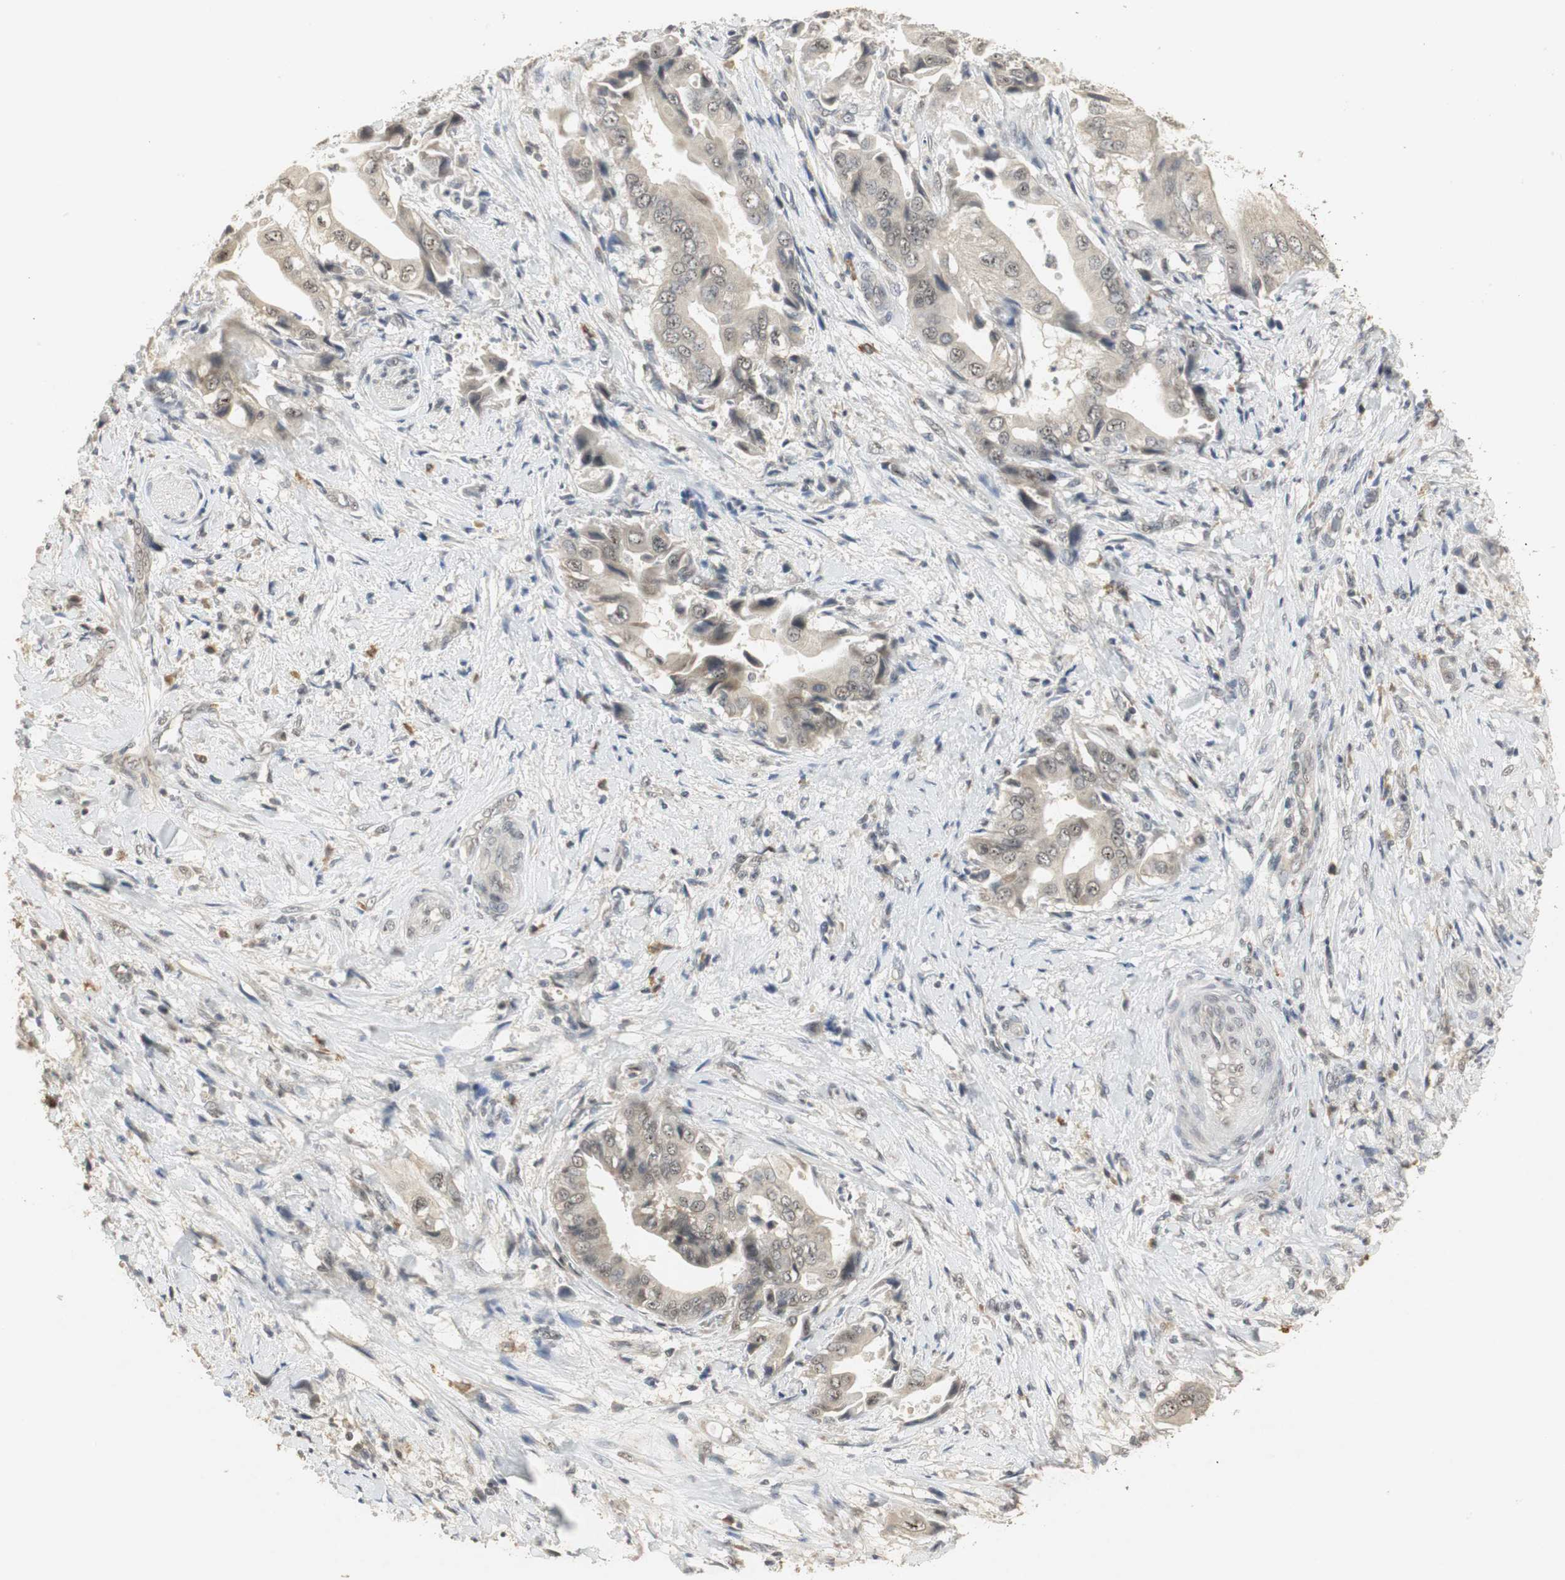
{"staining": {"intensity": "weak", "quantity": ">75%", "location": "cytoplasmic/membranous"}, "tissue": "liver cancer", "cell_type": "Tumor cells", "image_type": "cancer", "snomed": [{"axis": "morphology", "description": "Cholangiocarcinoma"}, {"axis": "topography", "description": "Liver"}], "caption": "Liver cholangiocarcinoma stained with DAB (3,3'-diaminobenzidine) immunohistochemistry displays low levels of weak cytoplasmic/membranous positivity in about >75% of tumor cells.", "gene": "ELOA", "patient": {"sex": "male", "age": 58}}